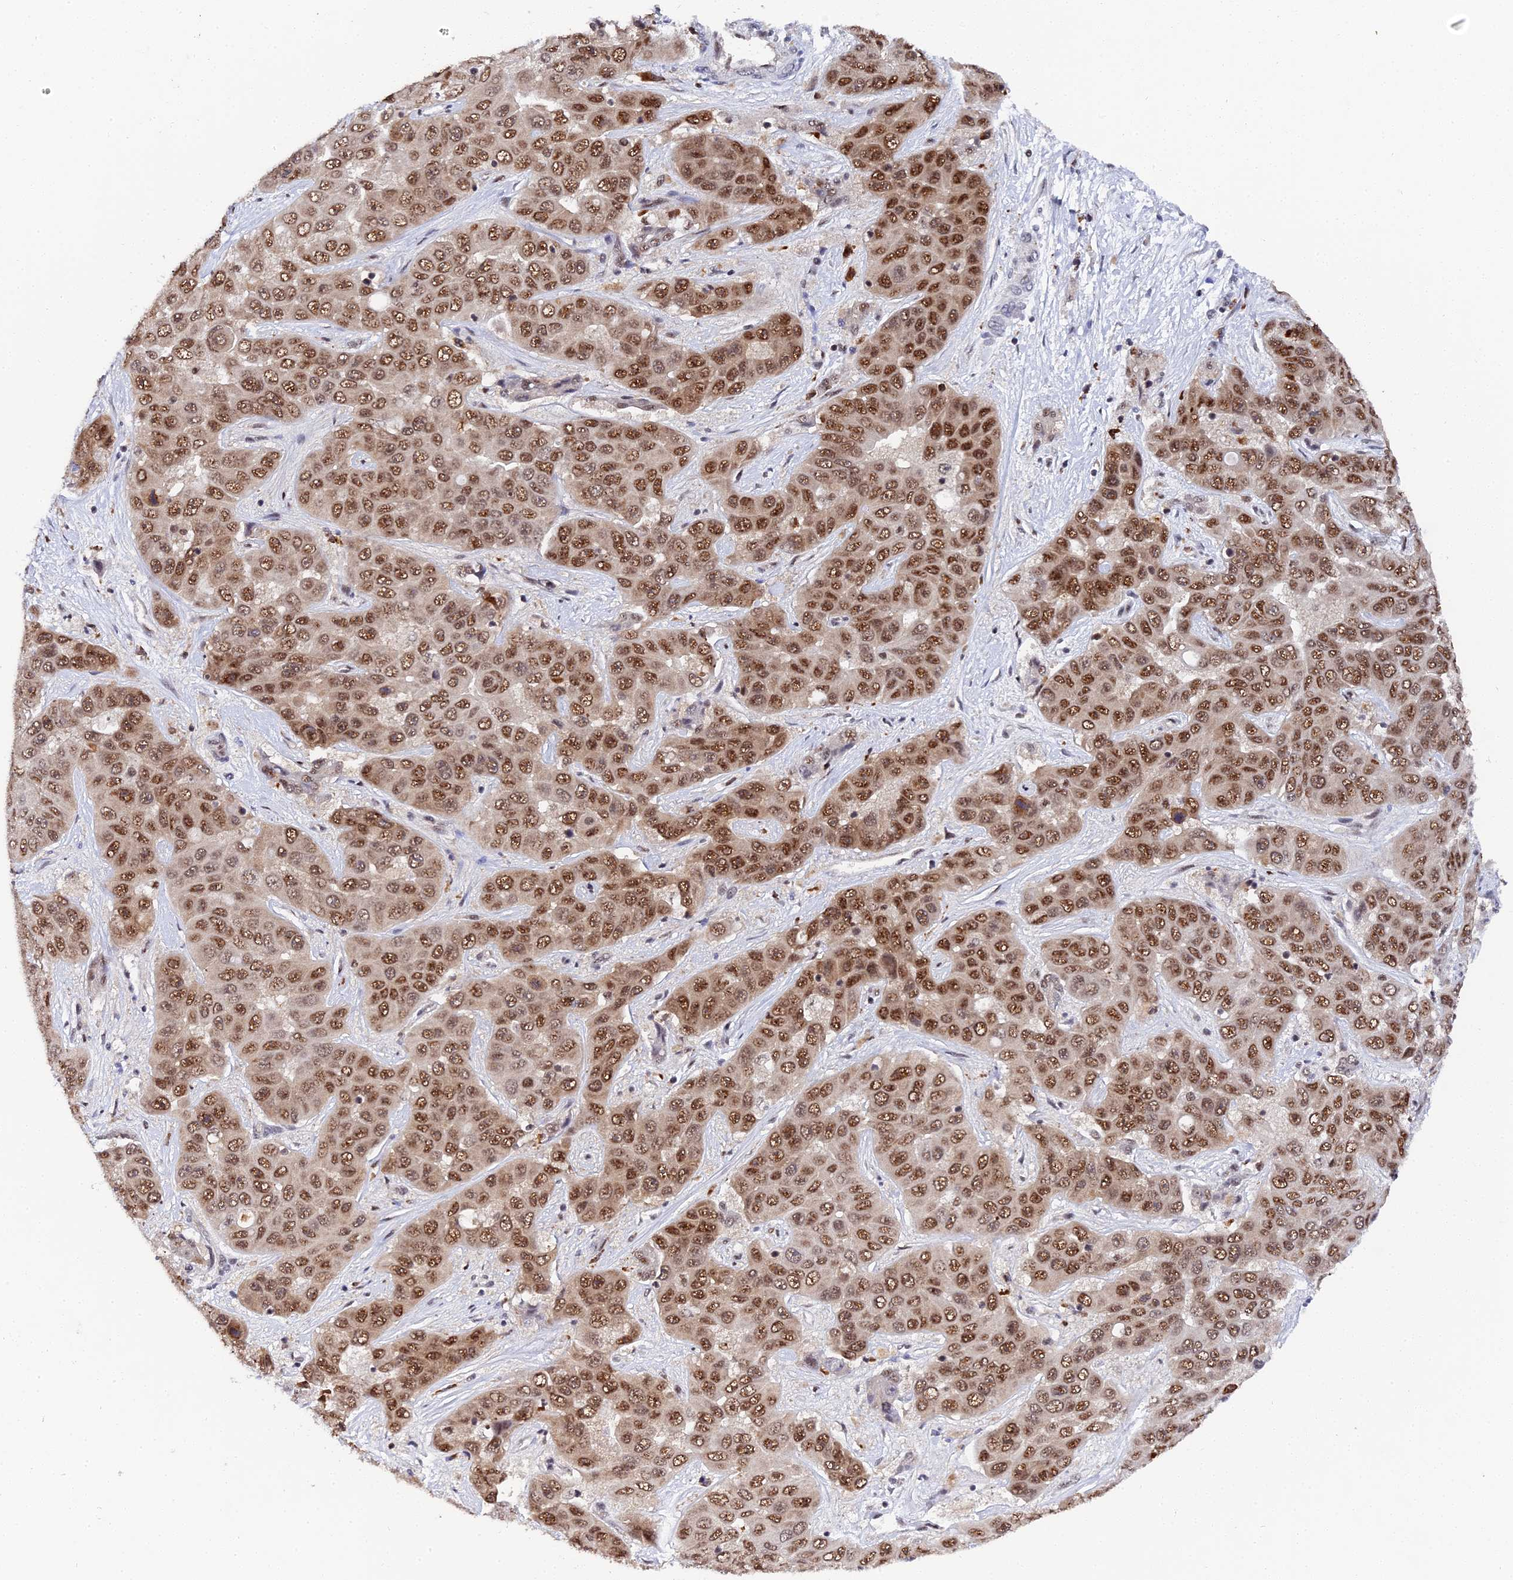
{"staining": {"intensity": "strong", "quantity": ">75%", "location": "nuclear"}, "tissue": "liver cancer", "cell_type": "Tumor cells", "image_type": "cancer", "snomed": [{"axis": "morphology", "description": "Cholangiocarcinoma"}, {"axis": "topography", "description": "Liver"}], "caption": "A histopathology image showing strong nuclear staining in approximately >75% of tumor cells in cholangiocarcinoma (liver), as visualized by brown immunohistochemical staining.", "gene": "MAGOHB", "patient": {"sex": "female", "age": 52}}